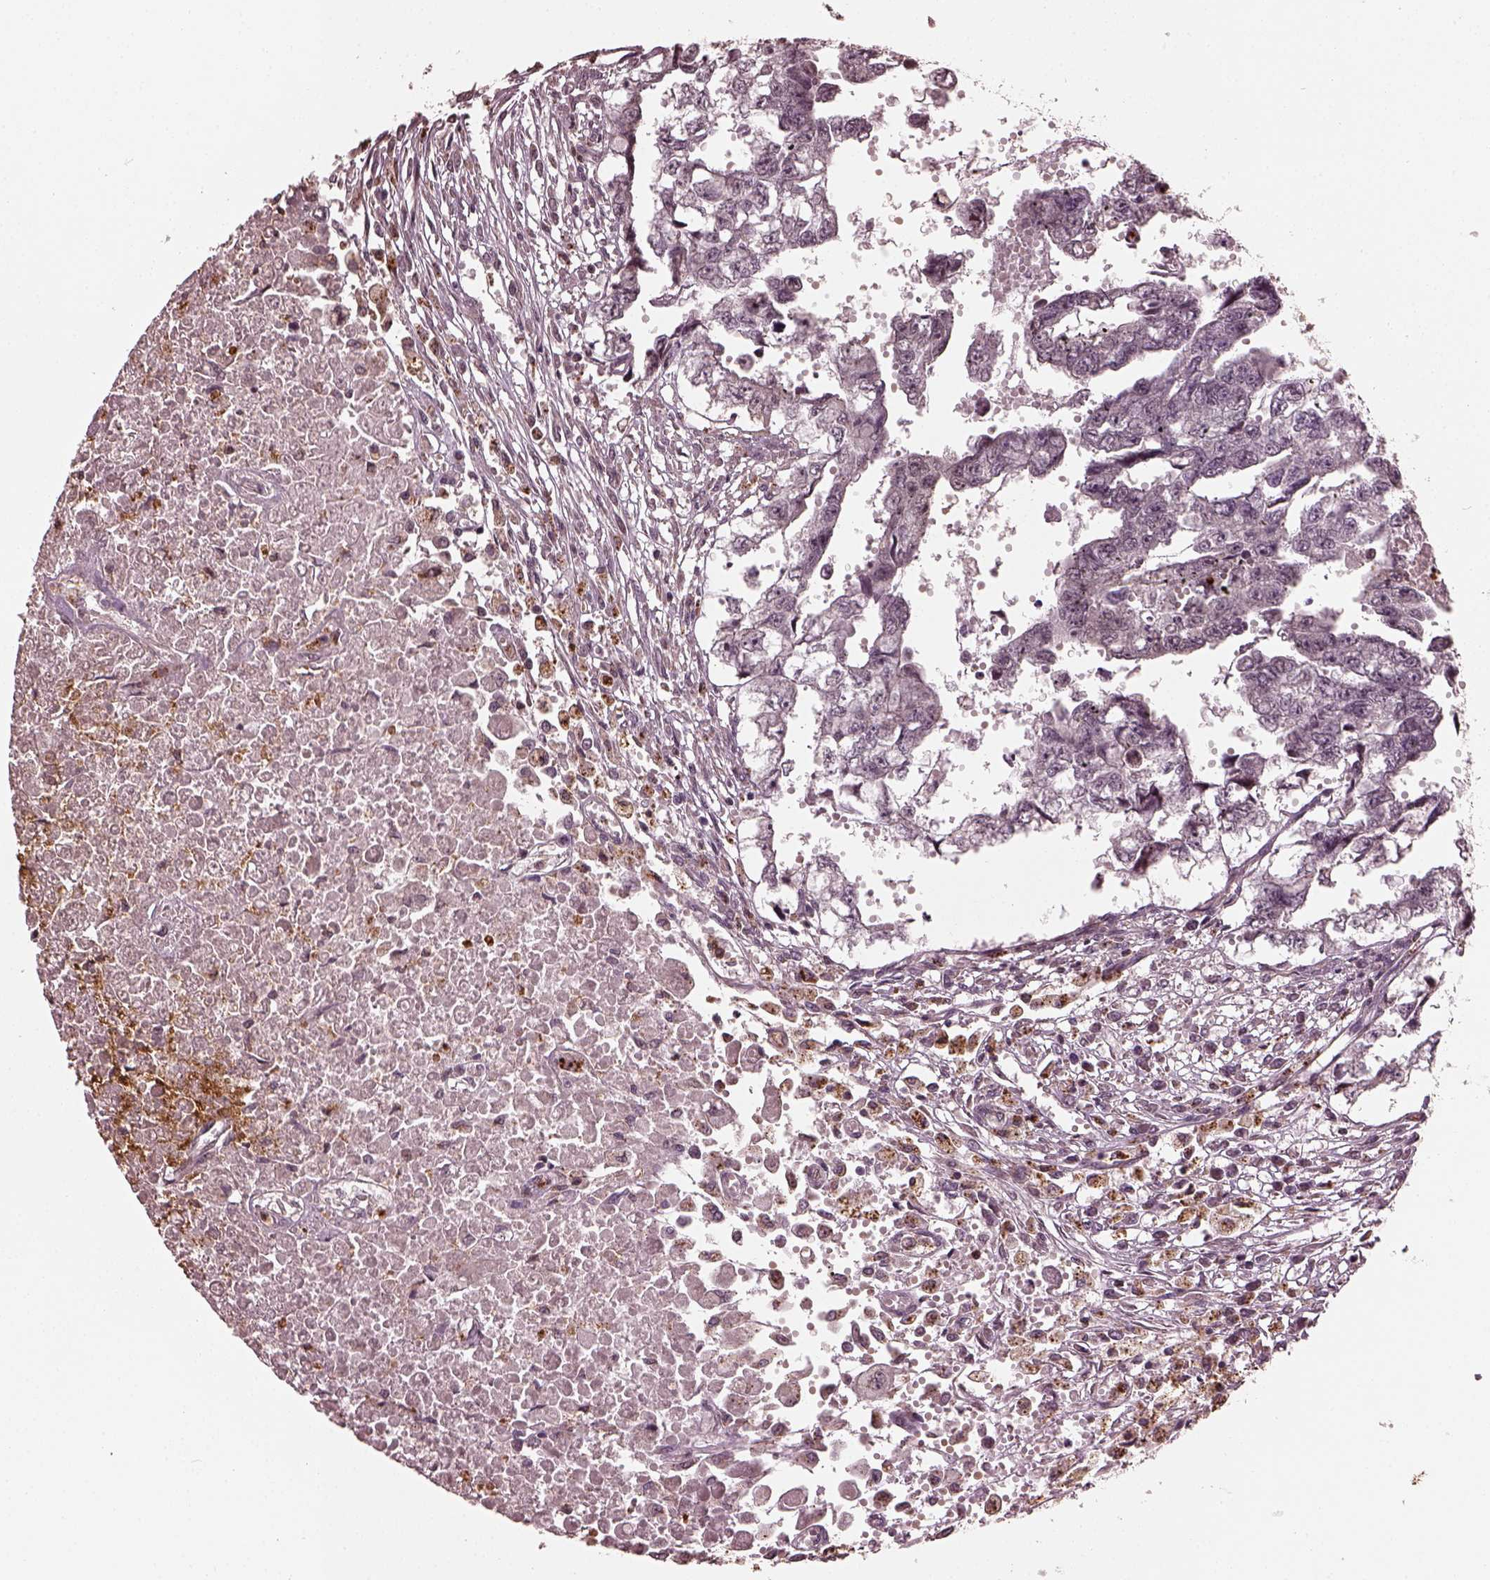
{"staining": {"intensity": "negative", "quantity": "none", "location": "none"}, "tissue": "testis cancer", "cell_type": "Tumor cells", "image_type": "cancer", "snomed": [{"axis": "morphology", "description": "Carcinoma, Embryonal, NOS"}, {"axis": "morphology", "description": "Teratoma, malignant, NOS"}, {"axis": "topography", "description": "Testis"}], "caption": "Immunohistochemistry micrograph of human testis cancer (embryonal carcinoma) stained for a protein (brown), which demonstrates no positivity in tumor cells. The staining is performed using DAB brown chromogen with nuclei counter-stained in using hematoxylin.", "gene": "RUFY3", "patient": {"sex": "male", "age": 44}}